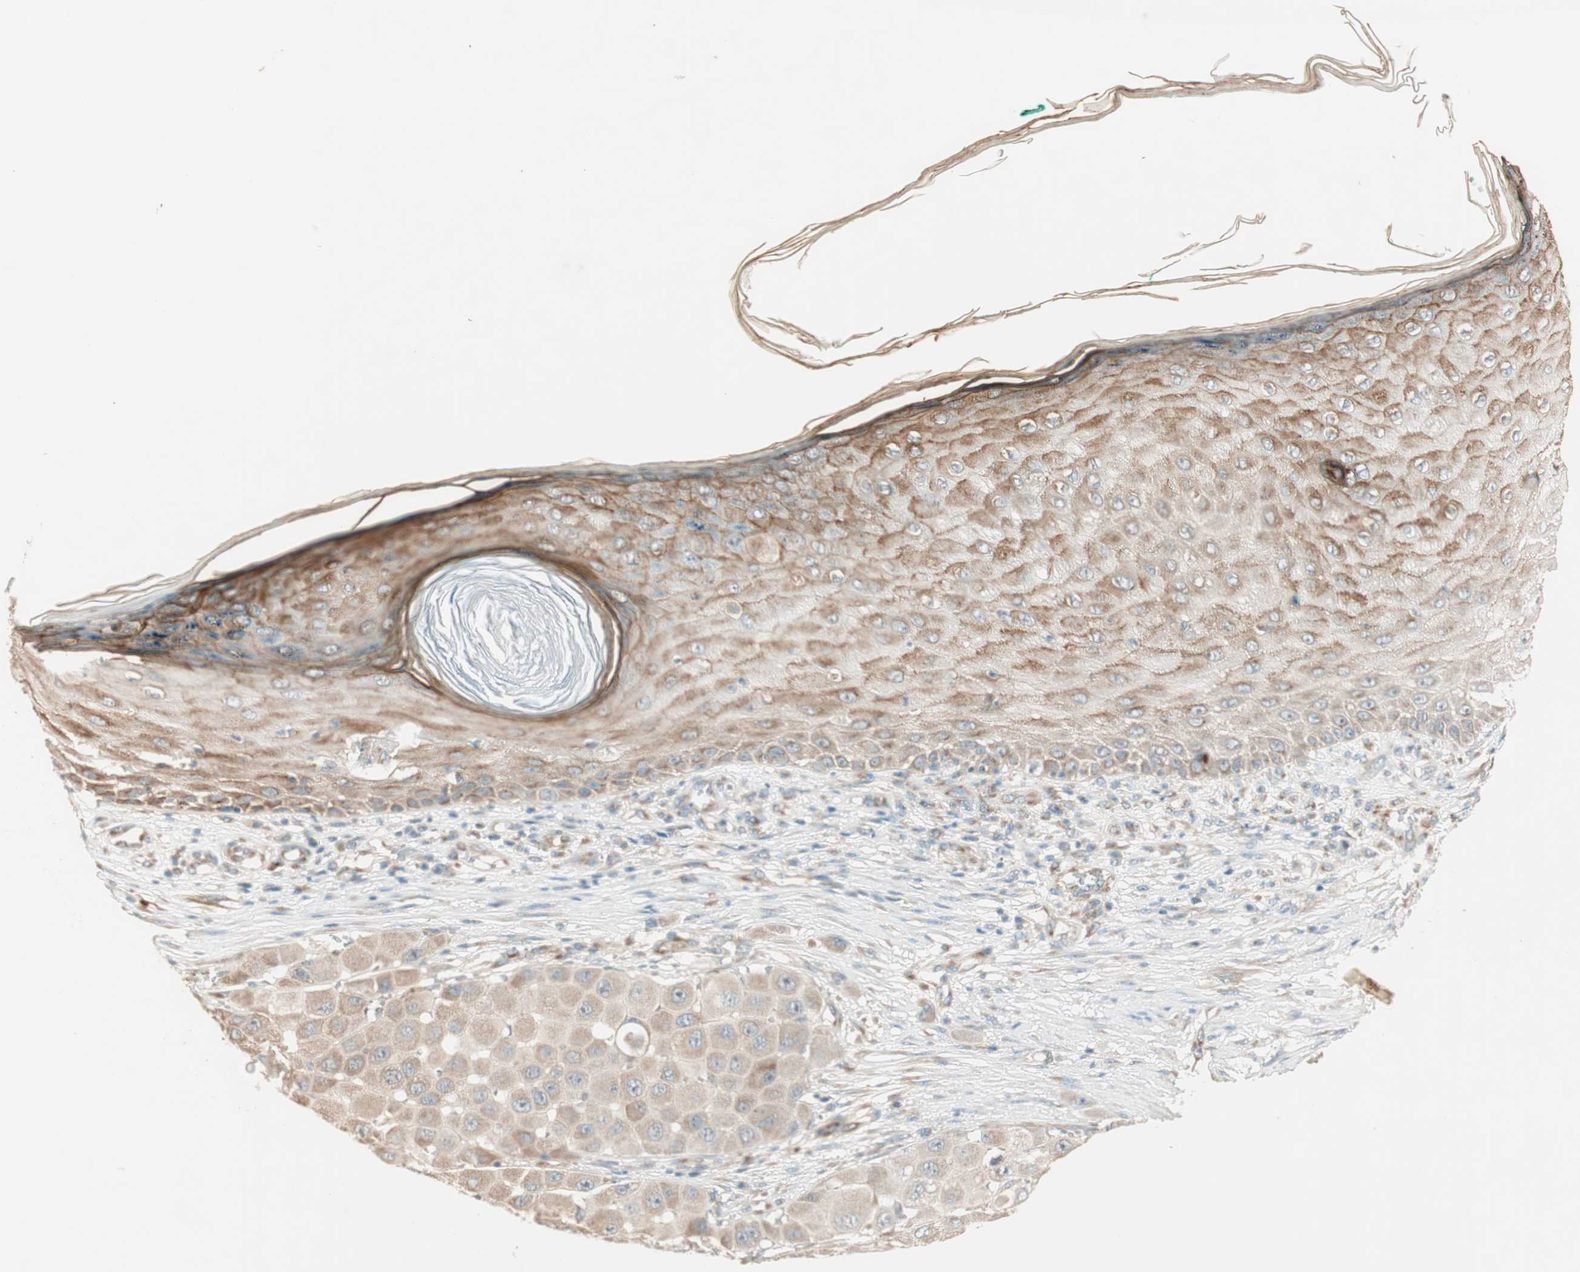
{"staining": {"intensity": "moderate", "quantity": "25%-75%", "location": "cytoplasmic/membranous"}, "tissue": "melanoma", "cell_type": "Tumor cells", "image_type": "cancer", "snomed": [{"axis": "morphology", "description": "Malignant melanoma, NOS"}, {"axis": "topography", "description": "Skin"}], "caption": "Immunohistochemical staining of human melanoma displays medium levels of moderate cytoplasmic/membranous staining in about 25%-75% of tumor cells. (DAB (3,3'-diaminobenzidine) = brown stain, brightfield microscopy at high magnification).", "gene": "SEC16A", "patient": {"sex": "female", "age": 81}}